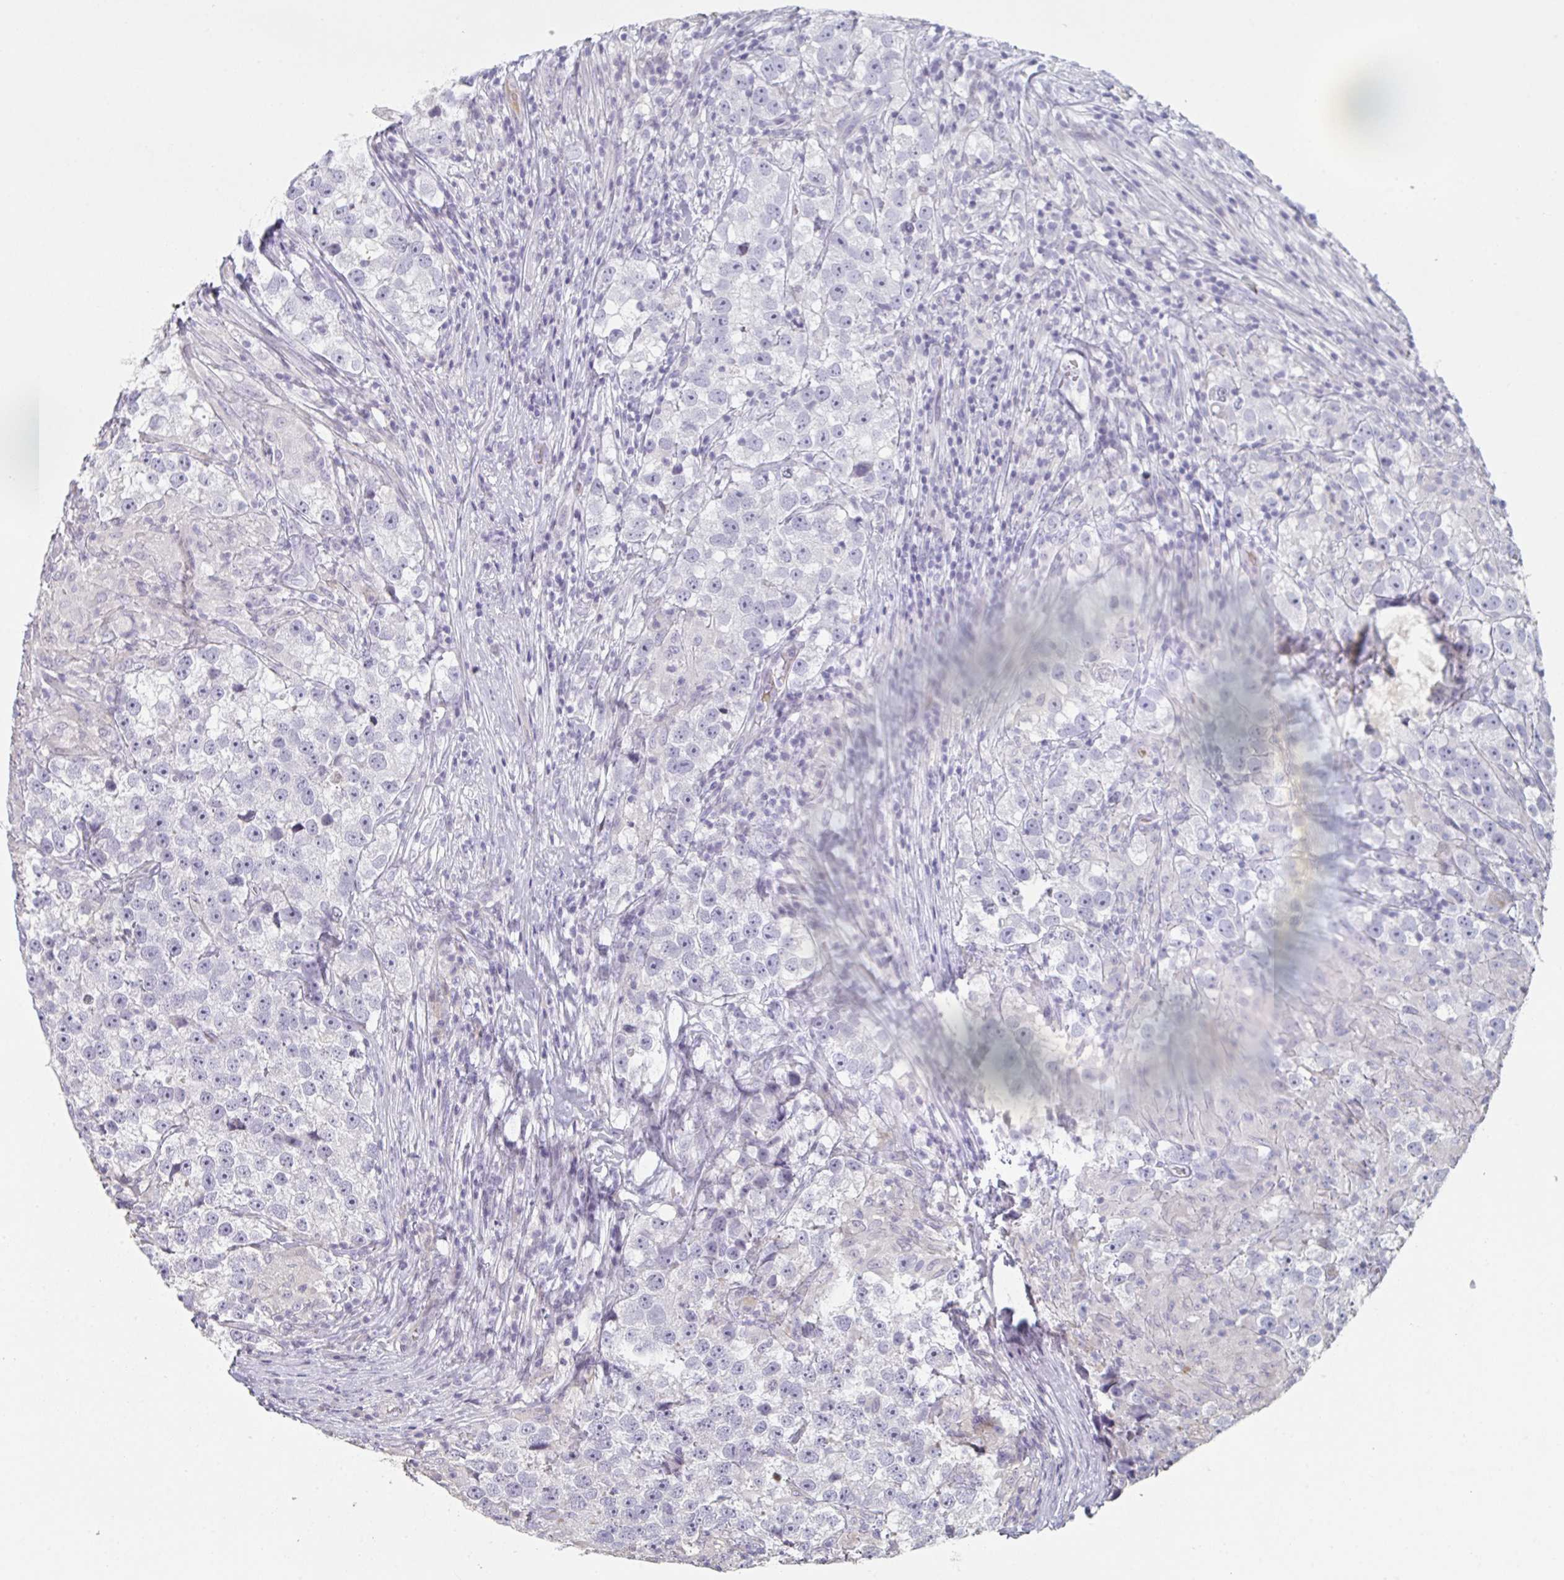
{"staining": {"intensity": "negative", "quantity": "none", "location": "none"}, "tissue": "testis cancer", "cell_type": "Tumor cells", "image_type": "cancer", "snomed": [{"axis": "morphology", "description": "Seminoma, NOS"}, {"axis": "topography", "description": "Testis"}], "caption": "There is no significant staining in tumor cells of testis cancer.", "gene": "A1CF", "patient": {"sex": "male", "age": 46}}